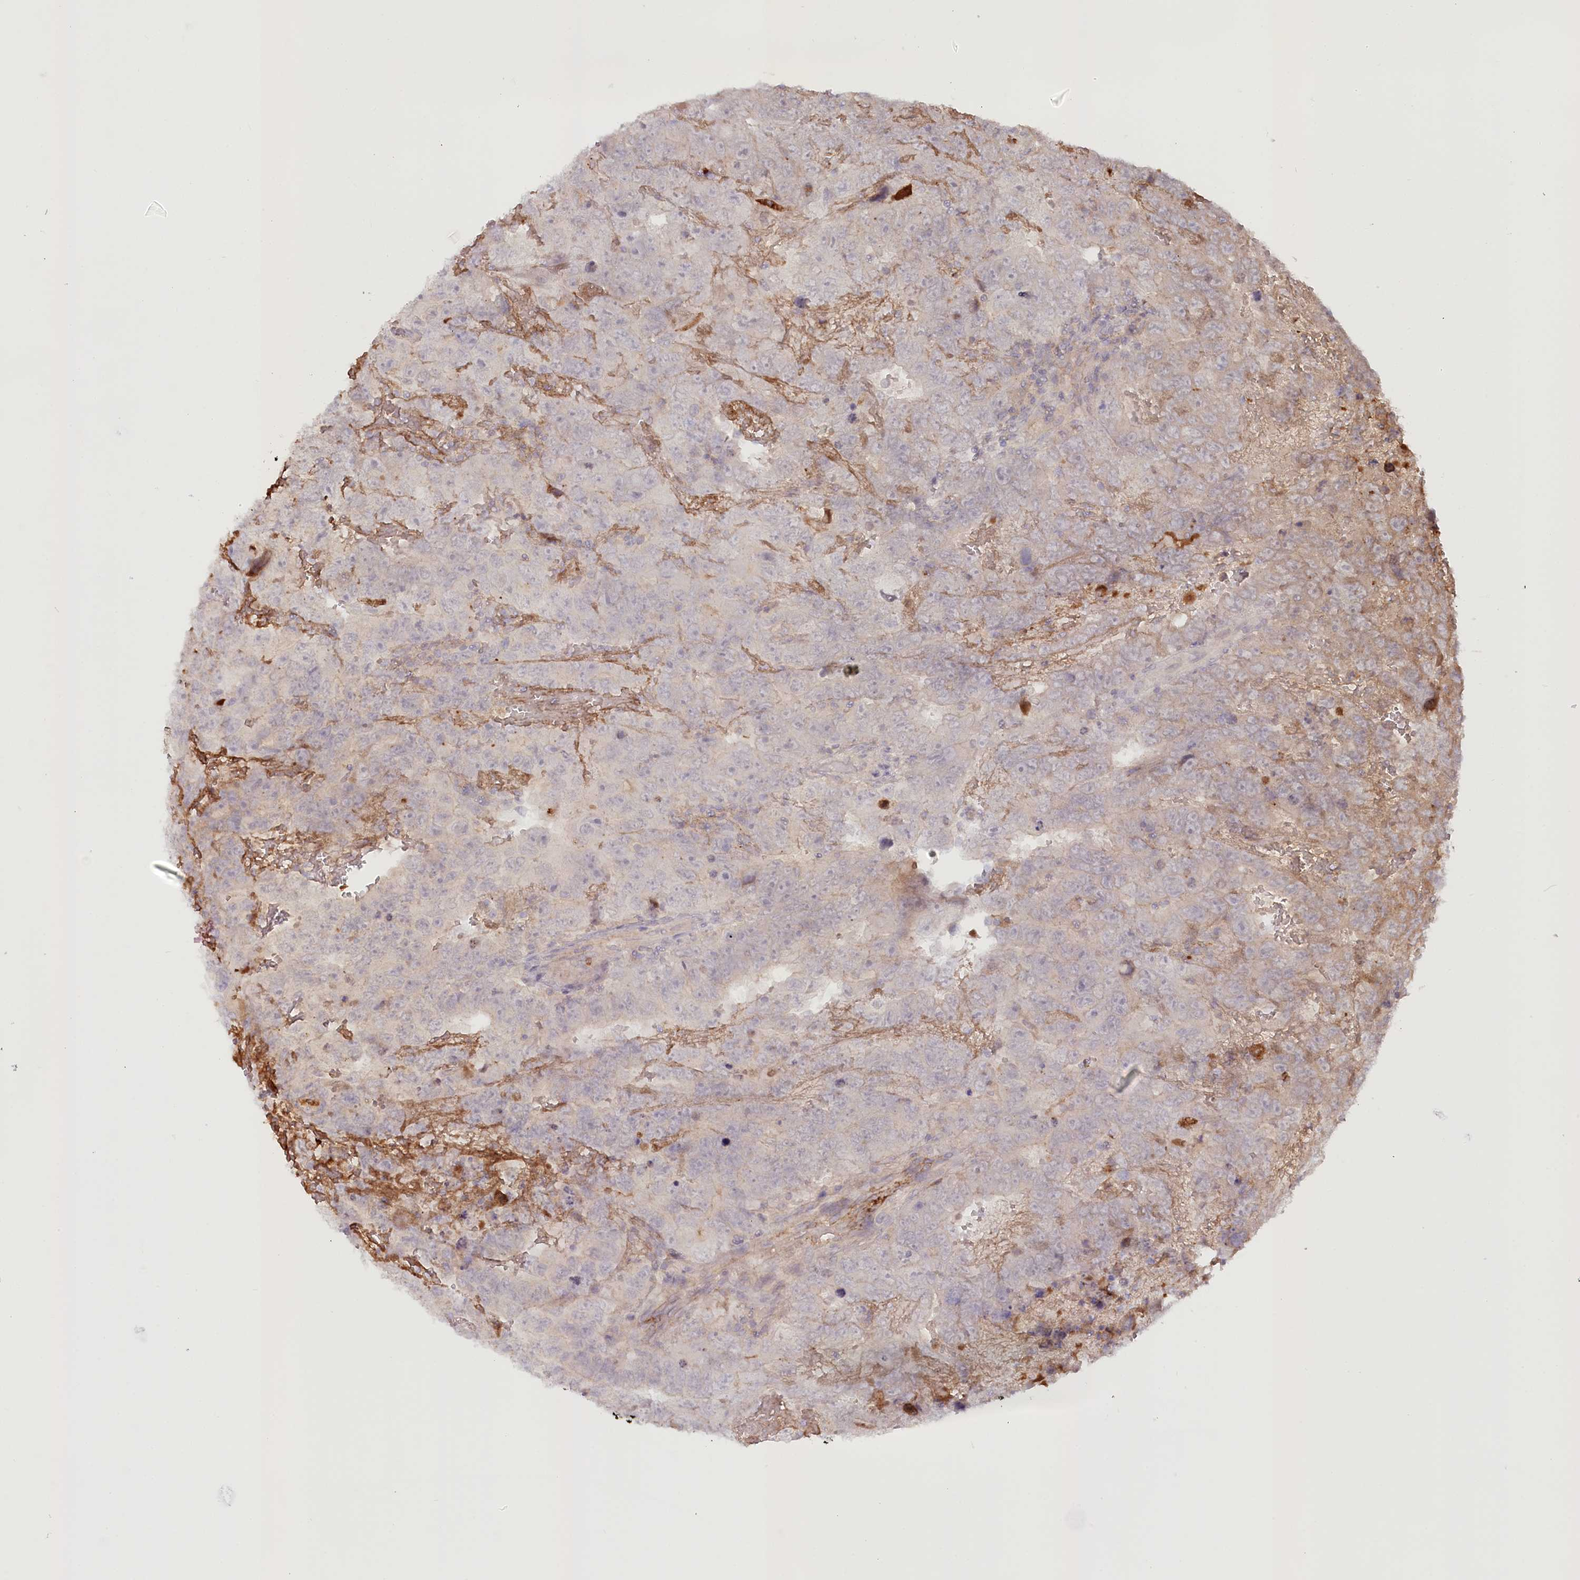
{"staining": {"intensity": "weak", "quantity": "<25%", "location": "cytoplasmic/membranous"}, "tissue": "testis cancer", "cell_type": "Tumor cells", "image_type": "cancer", "snomed": [{"axis": "morphology", "description": "Carcinoma, Embryonal, NOS"}, {"axis": "topography", "description": "Testis"}], "caption": "Tumor cells show no significant expression in embryonal carcinoma (testis).", "gene": "PSAPL1", "patient": {"sex": "male", "age": 45}}